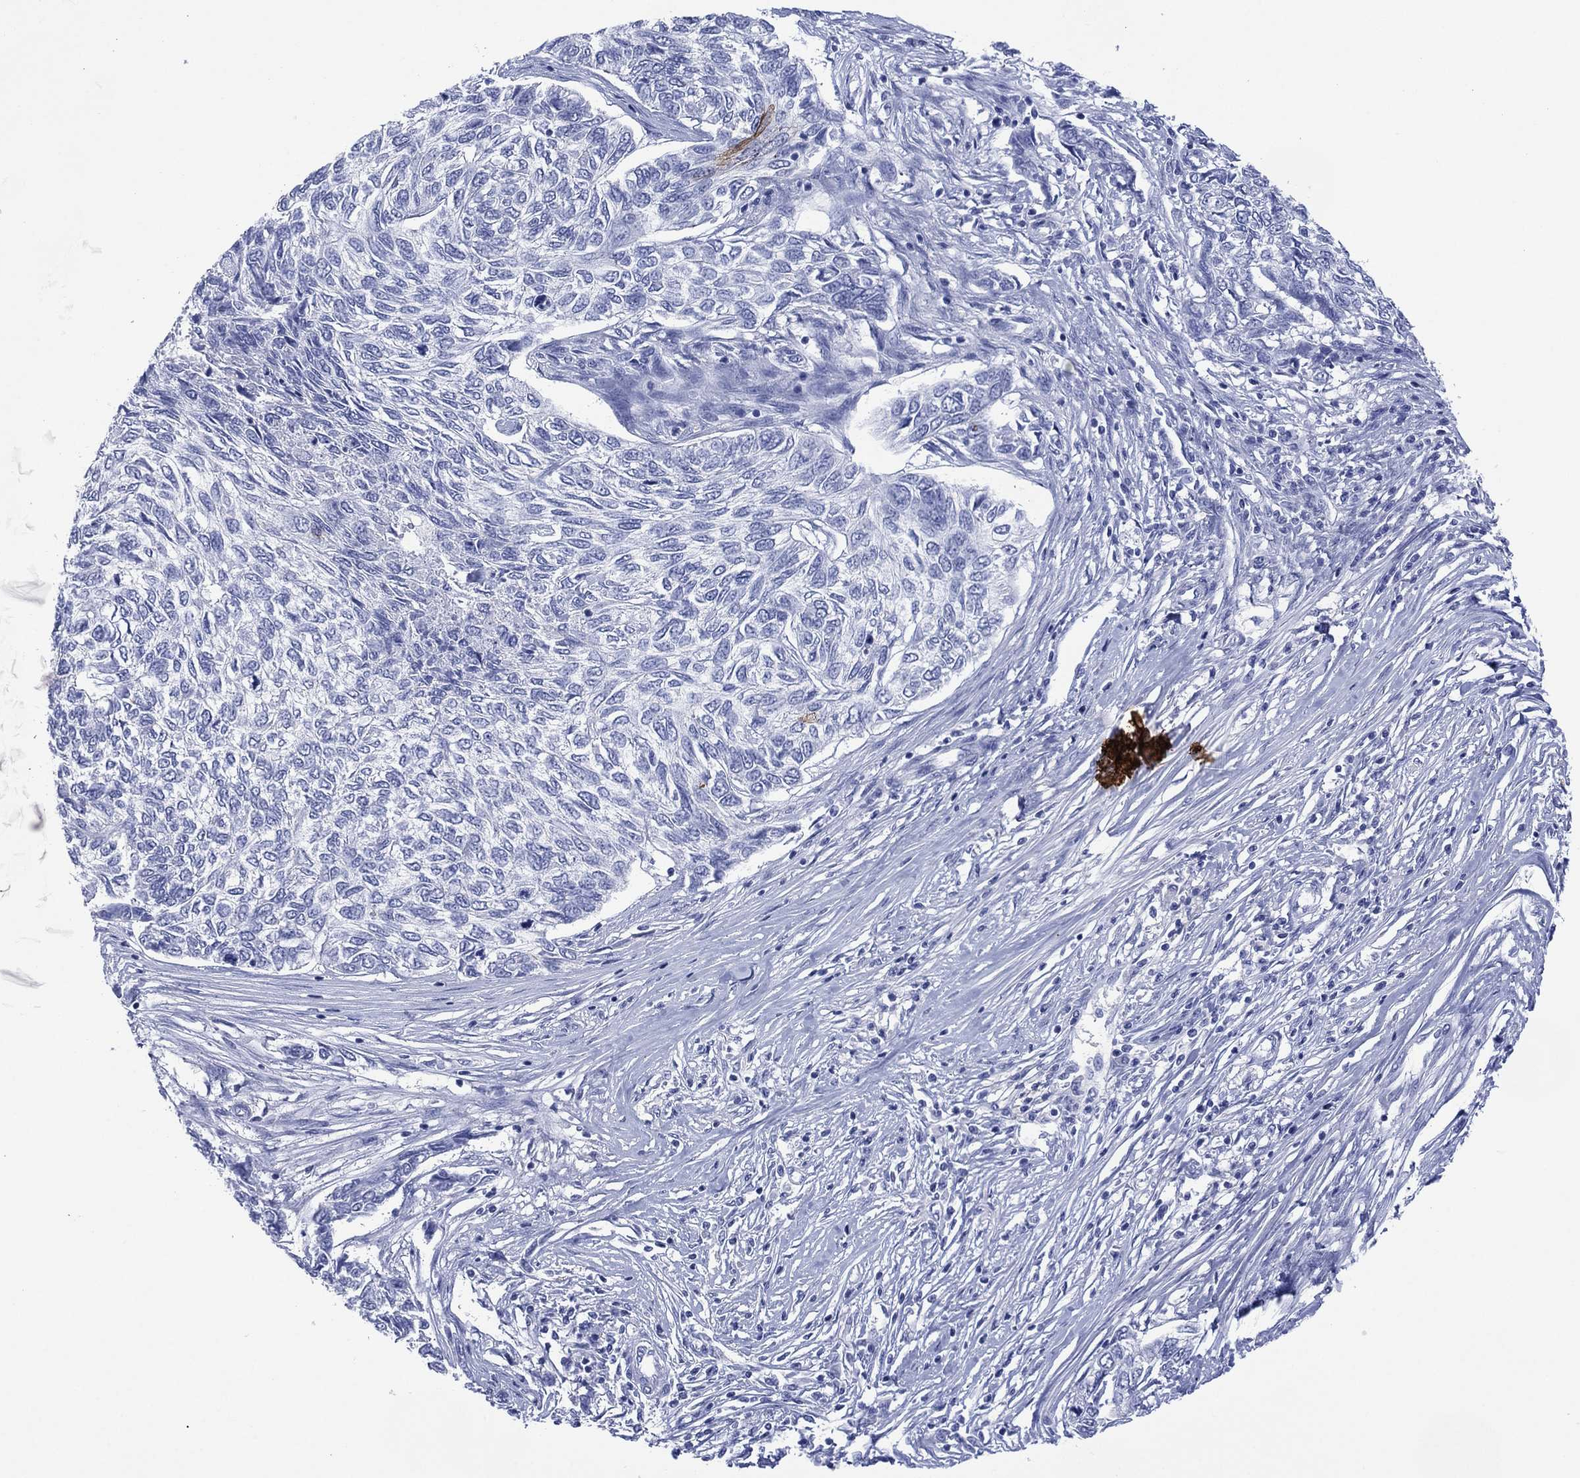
{"staining": {"intensity": "negative", "quantity": "none", "location": "none"}, "tissue": "skin cancer", "cell_type": "Tumor cells", "image_type": "cancer", "snomed": [{"axis": "morphology", "description": "Basal cell carcinoma"}, {"axis": "topography", "description": "Skin"}], "caption": "Skin basal cell carcinoma stained for a protein using IHC displays no staining tumor cells.", "gene": "DSG1", "patient": {"sex": "female", "age": 65}}